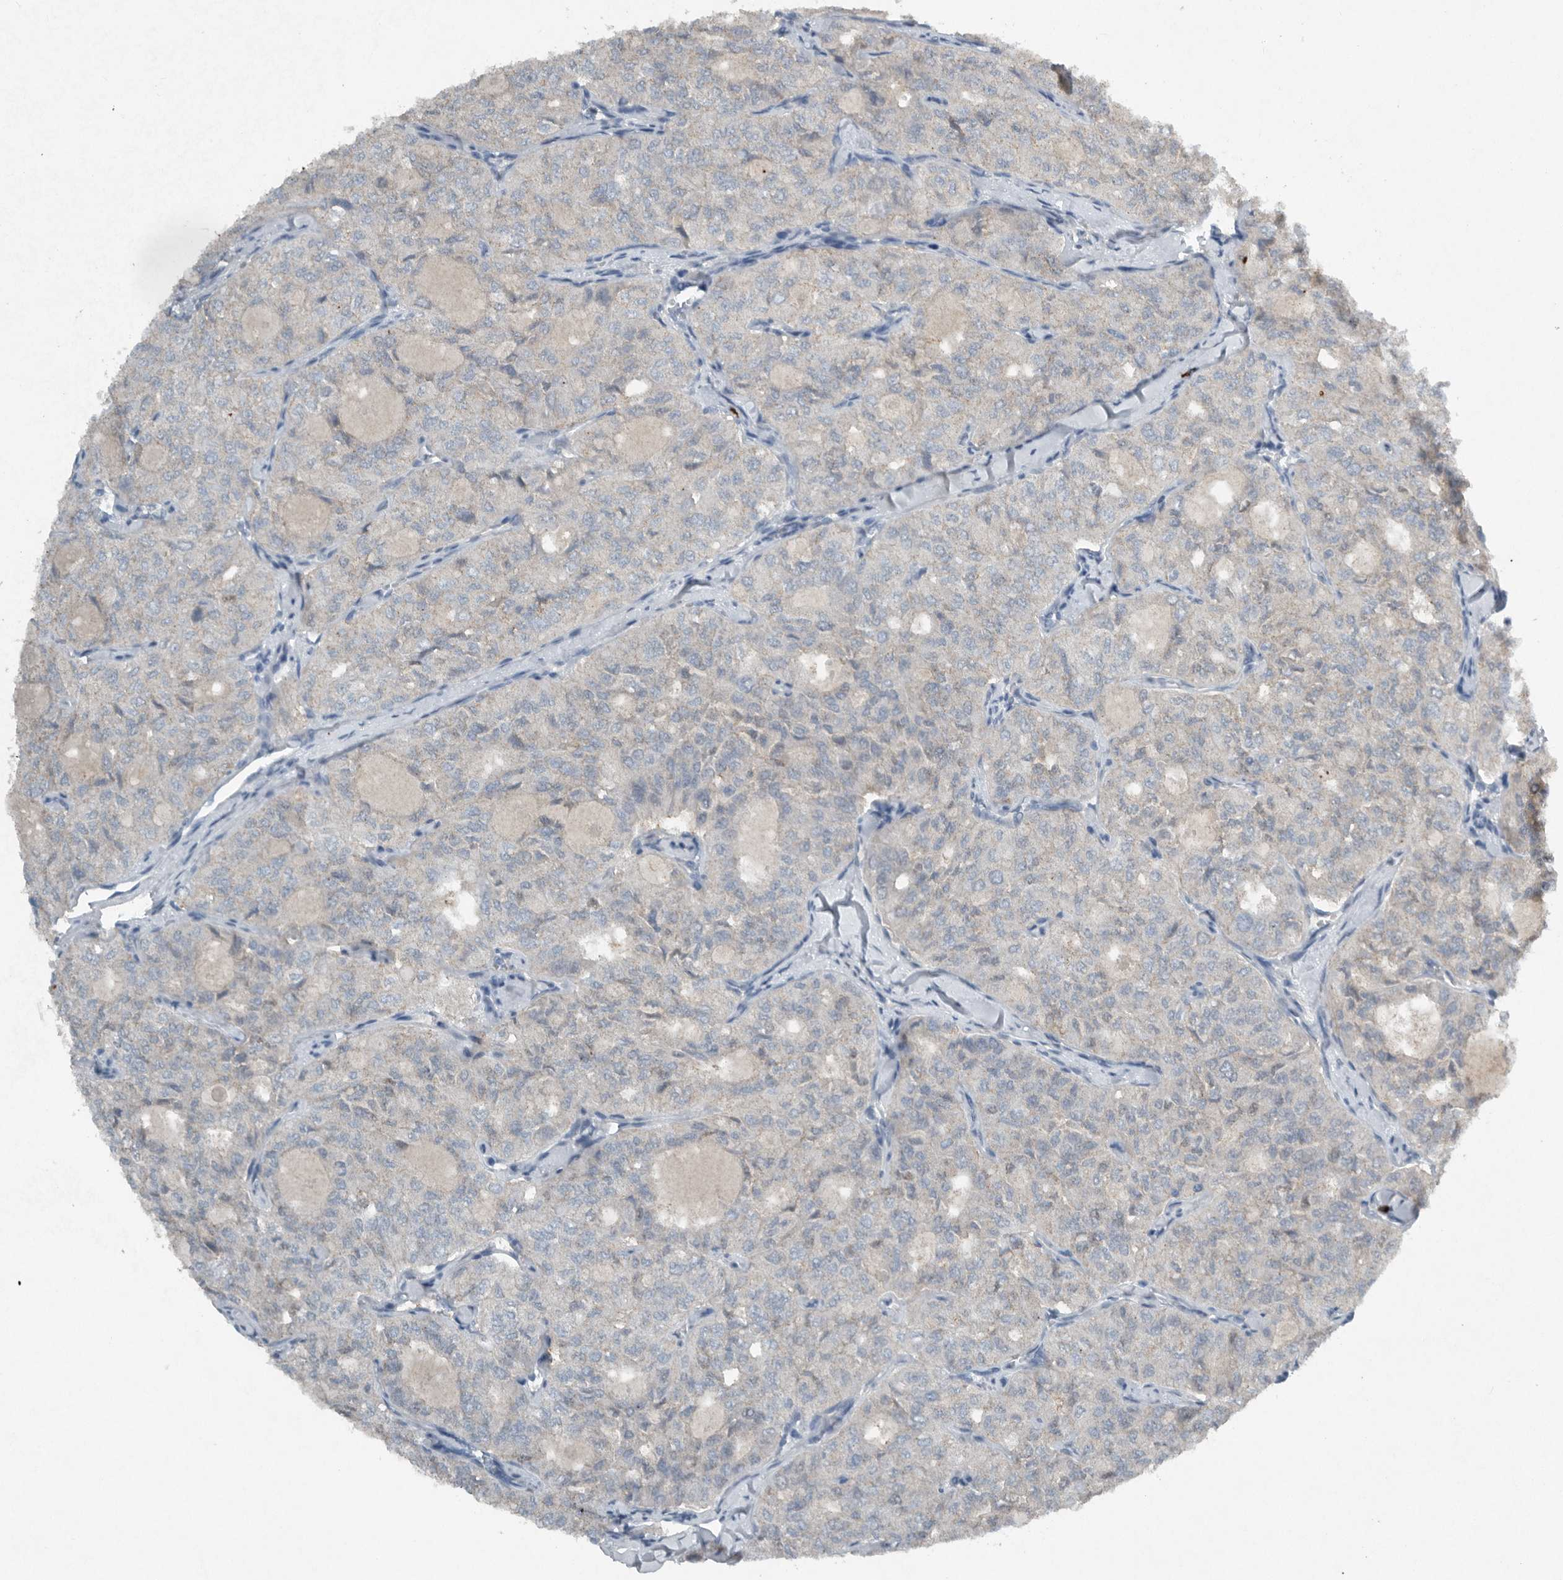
{"staining": {"intensity": "negative", "quantity": "none", "location": "none"}, "tissue": "thyroid cancer", "cell_type": "Tumor cells", "image_type": "cancer", "snomed": [{"axis": "morphology", "description": "Follicular adenoma carcinoma, NOS"}, {"axis": "topography", "description": "Thyroid gland"}], "caption": "This micrograph is of thyroid cancer stained with IHC to label a protein in brown with the nuclei are counter-stained blue. There is no staining in tumor cells.", "gene": "IL20", "patient": {"sex": "male", "age": 75}}